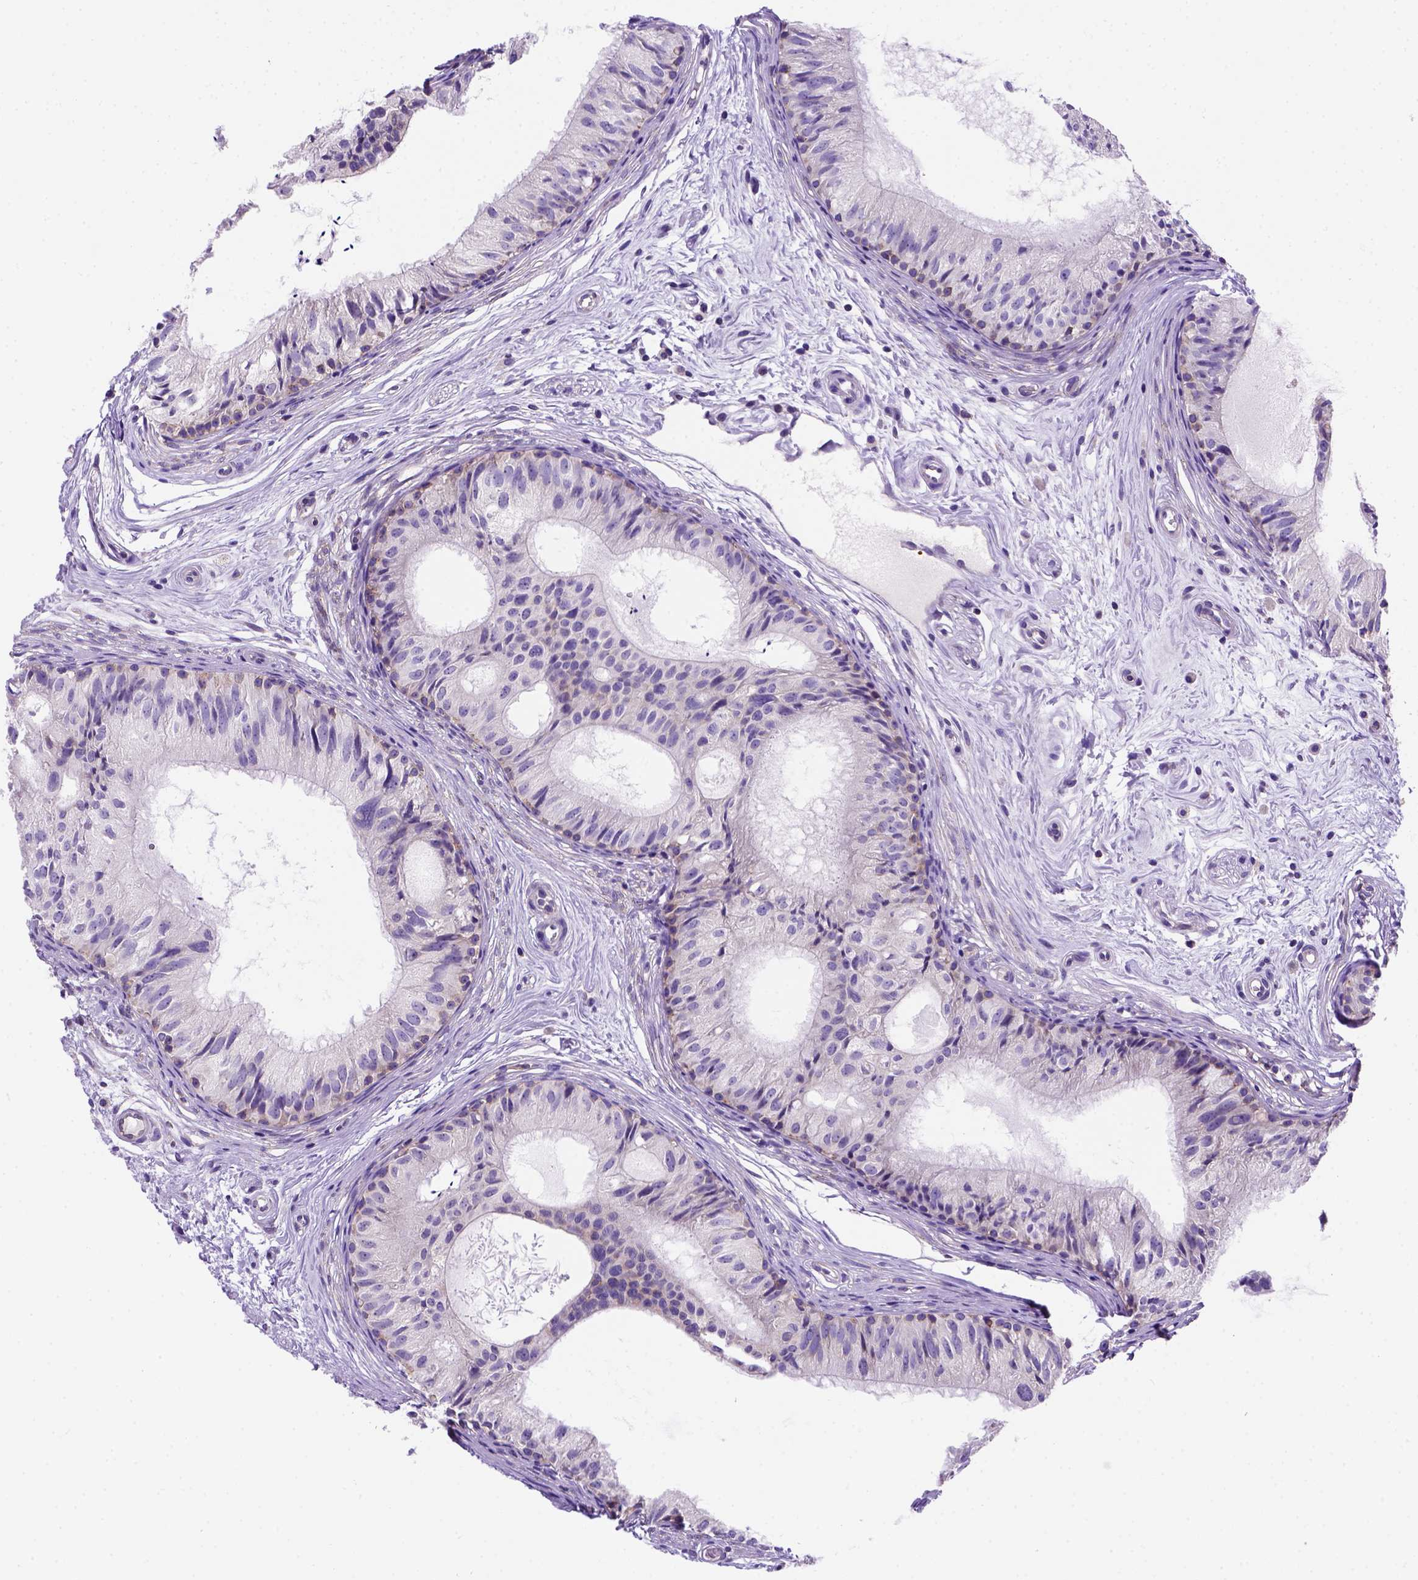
{"staining": {"intensity": "moderate", "quantity": "<25%", "location": "cytoplasmic/membranous"}, "tissue": "epididymis", "cell_type": "Glandular cells", "image_type": "normal", "snomed": [{"axis": "morphology", "description": "Normal tissue, NOS"}, {"axis": "topography", "description": "Epididymis"}], "caption": "Immunohistochemistry (IHC) (DAB (3,3'-diaminobenzidine)) staining of benign human epididymis shows moderate cytoplasmic/membranous protein expression in about <25% of glandular cells.", "gene": "FOXI1", "patient": {"sex": "male", "age": 25}}